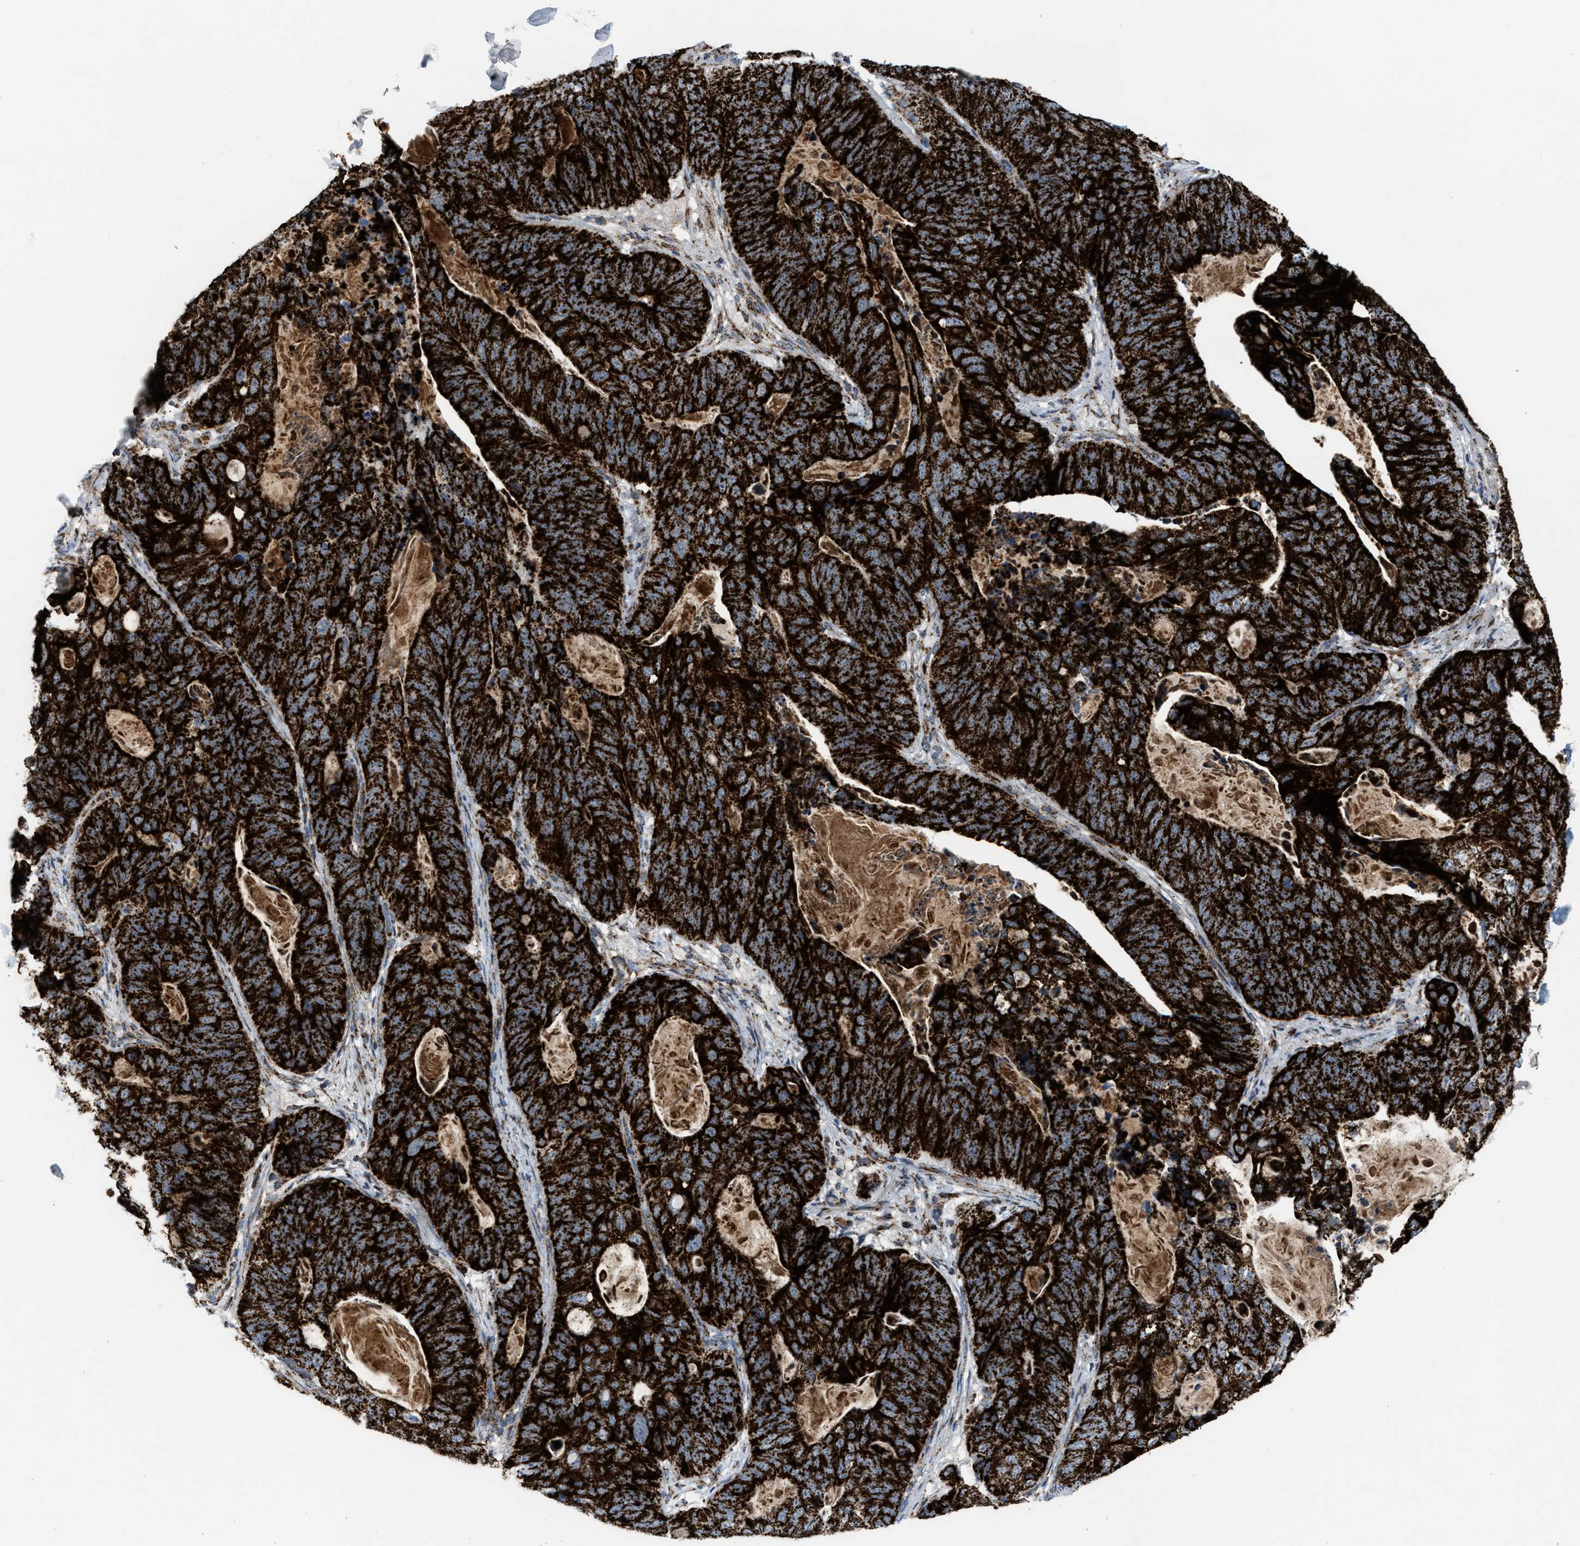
{"staining": {"intensity": "strong", "quantity": ">75%", "location": "cytoplasmic/membranous"}, "tissue": "stomach cancer", "cell_type": "Tumor cells", "image_type": "cancer", "snomed": [{"axis": "morphology", "description": "Normal tissue, NOS"}, {"axis": "morphology", "description": "Adenocarcinoma, NOS"}, {"axis": "topography", "description": "Stomach"}], "caption": "Immunohistochemical staining of human stomach adenocarcinoma displays strong cytoplasmic/membranous protein expression in about >75% of tumor cells.", "gene": "PMPCA", "patient": {"sex": "female", "age": 89}}